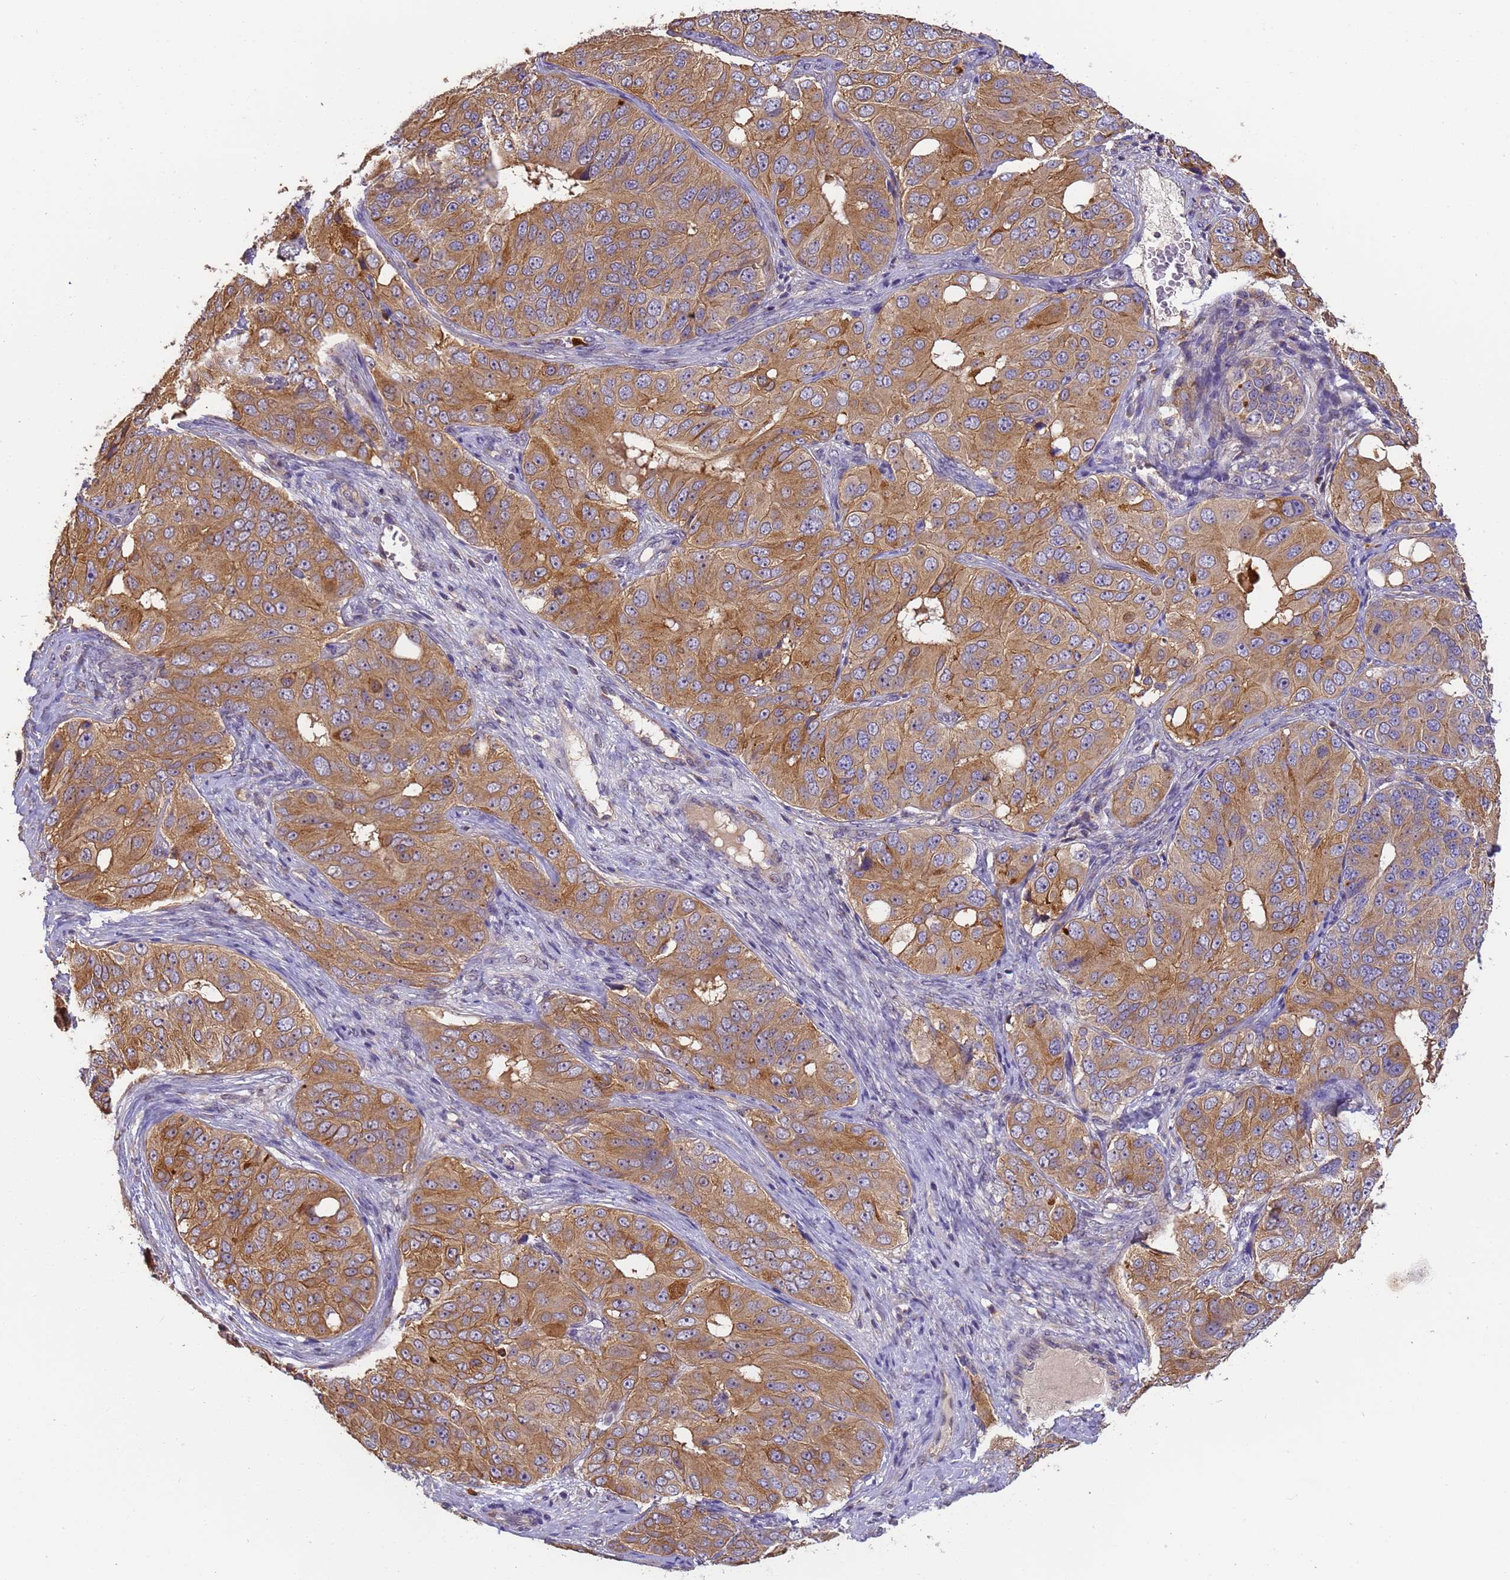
{"staining": {"intensity": "moderate", "quantity": ">75%", "location": "cytoplasmic/membranous"}, "tissue": "ovarian cancer", "cell_type": "Tumor cells", "image_type": "cancer", "snomed": [{"axis": "morphology", "description": "Carcinoma, endometroid"}, {"axis": "topography", "description": "Ovary"}], "caption": "This photomicrograph exhibits ovarian cancer (endometroid carcinoma) stained with IHC to label a protein in brown. The cytoplasmic/membranous of tumor cells show moderate positivity for the protein. Nuclei are counter-stained blue.", "gene": "M6PR", "patient": {"sex": "female", "age": 51}}